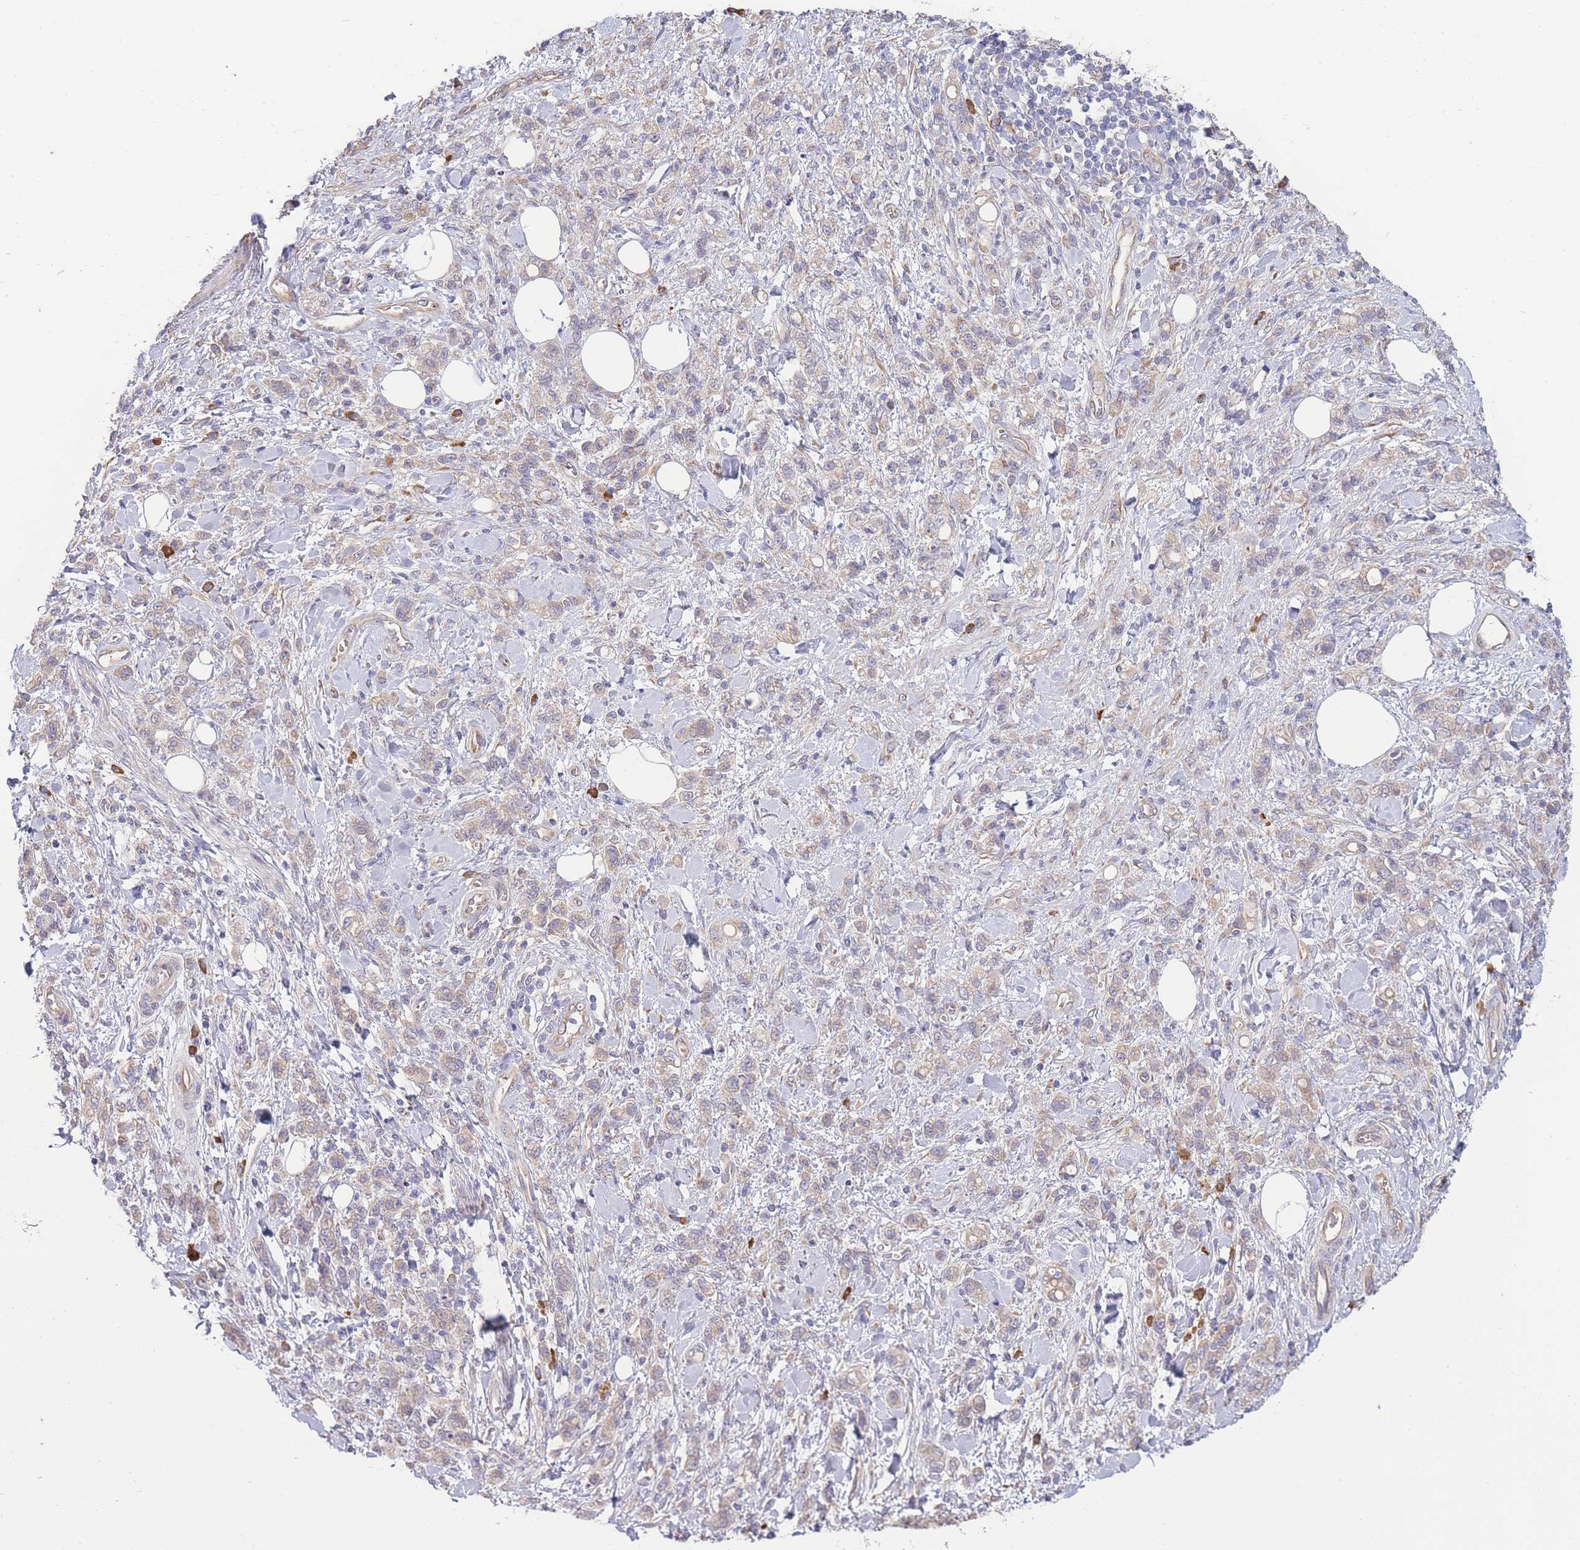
{"staining": {"intensity": "weak", "quantity": "25%-75%", "location": "cytoplasmic/membranous"}, "tissue": "stomach cancer", "cell_type": "Tumor cells", "image_type": "cancer", "snomed": [{"axis": "morphology", "description": "Adenocarcinoma, NOS"}, {"axis": "topography", "description": "Stomach"}], "caption": "A brown stain highlights weak cytoplasmic/membranous expression of a protein in human stomach adenocarcinoma tumor cells. The protein of interest is stained brown, and the nuclei are stained in blue (DAB IHC with brightfield microscopy, high magnification).", "gene": "BEX1", "patient": {"sex": "male", "age": 77}}